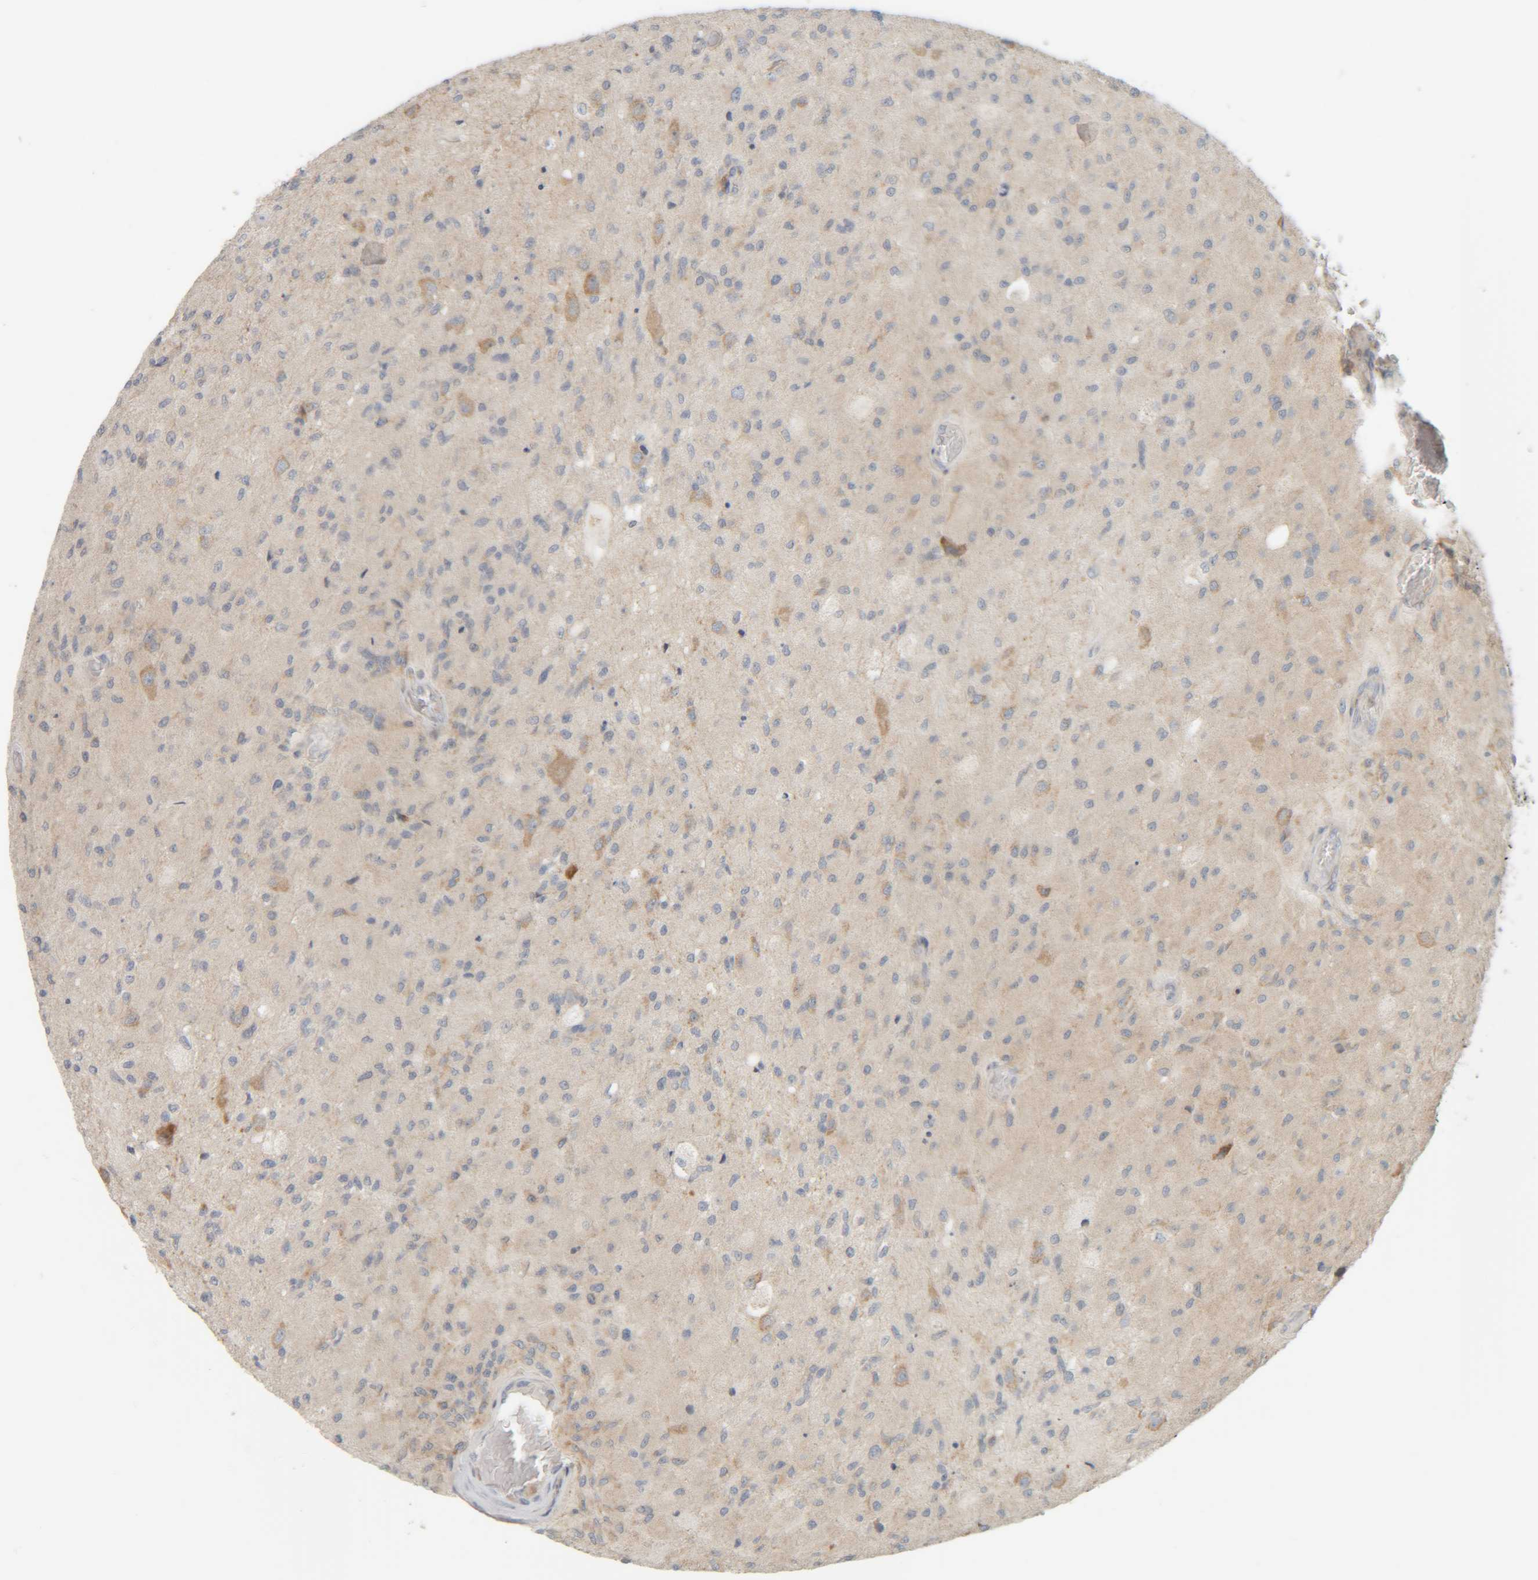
{"staining": {"intensity": "negative", "quantity": "none", "location": "none"}, "tissue": "glioma", "cell_type": "Tumor cells", "image_type": "cancer", "snomed": [{"axis": "morphology", "description": "Normal tissue, NOS"}, {"axis": "morphology", "description": "Glioma, malignant, High grade"}, {"axis": "topography", "description": "Cerebral cortex"}], "caption": "Histopathology image shows no significant protein positivity in tumor cells of glioma. The staining was performed using DAB (3,3'-diaminobenzidine) to visualize the protein expression in brown, while the nuclei were stained in blue with hematoxylin (Magnification: 20x).", "gene": "CCDC57", "patient": {"sex": "male", "age": 77}}